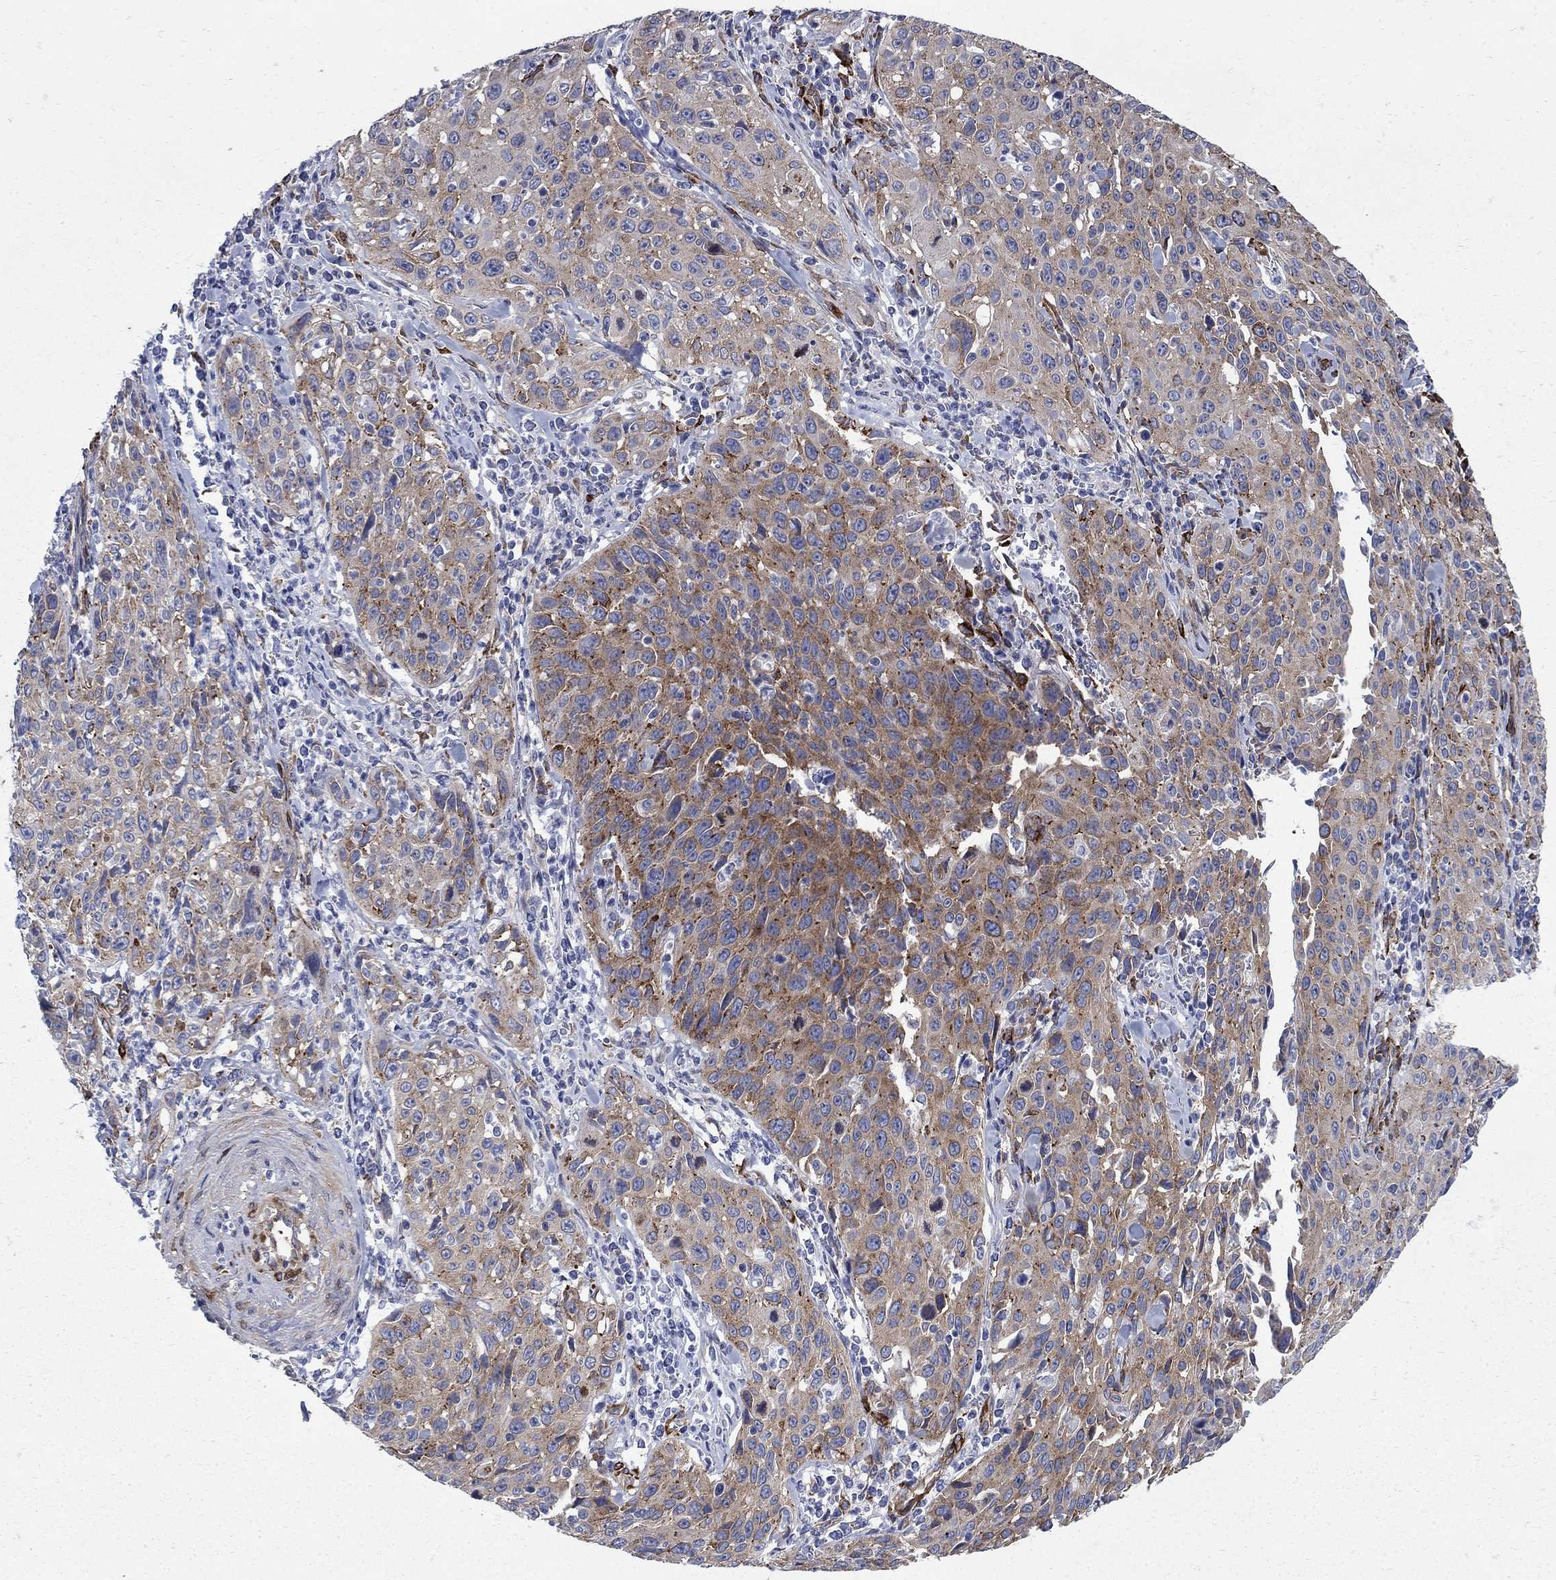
{"staining": {"intensity": "moderate", "quantity": ">75%", "location": "cytoplasmic/membranous"}, "tissue": "cervical cancer", "cell_type": "Tumor cells", "image_type": "cancer", "snomed": [{"axis": "morphology", "description": "Squamous cell carcinoma, NOS"}, {"axis": "topography", "description": "Cervix"}], "caption": "Cervical squamous cell carcinoma stained with DAB (3,3'-diaminobenzidine) IHC reveals medium levels of moderate cytoplasmic/membranous staining in about >75% of tumor cells.", "gene": "SEPTIN8", "patient": {"sex": "female", "age": 26}}